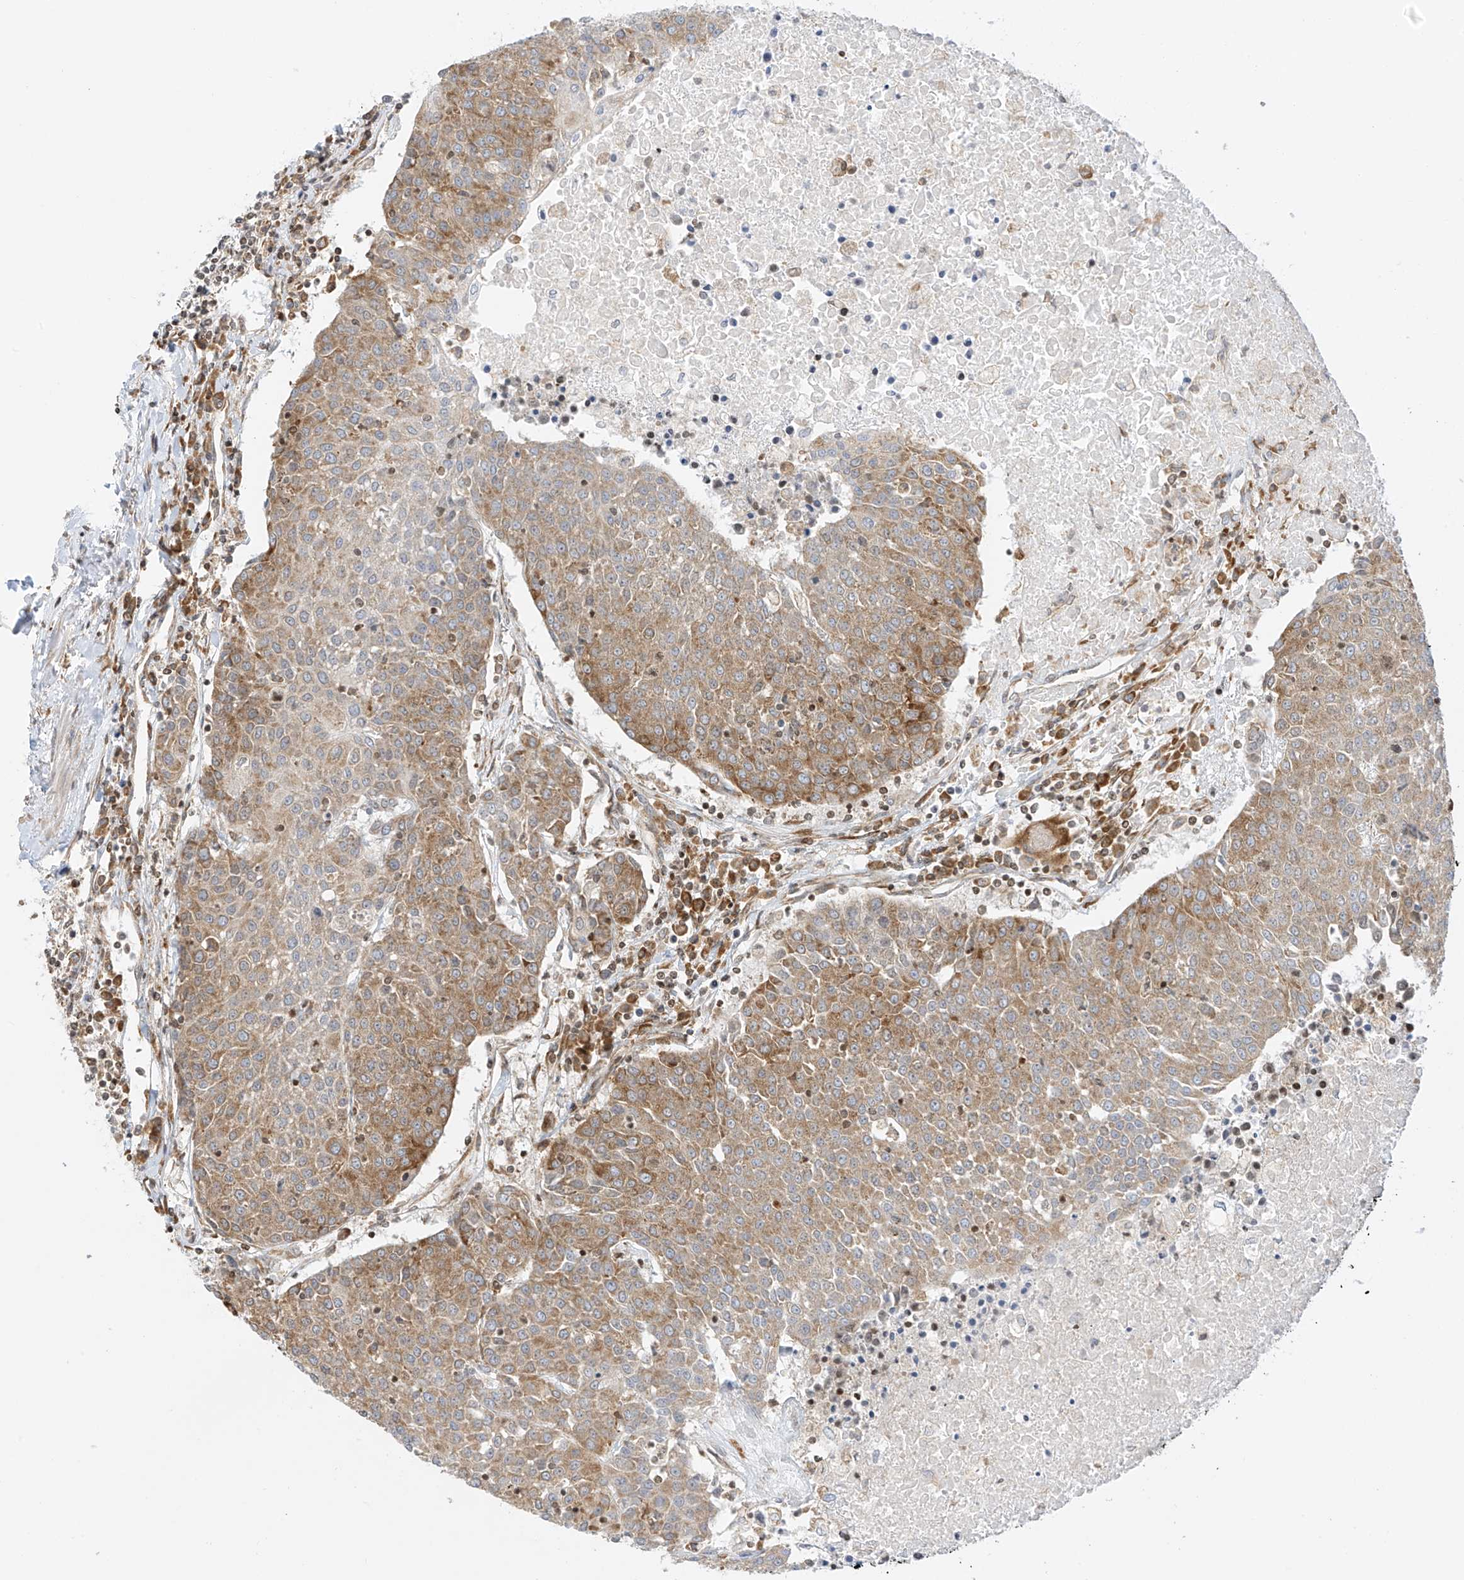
{"staining": {"intensity": "moderate", "quantity": ">75%", "location": "cytoplasmic/membranous"}, "tissue": "urothelial cancer", "cell_type": "Tumor cells", "image_type": "cancer", "snomed": [{"axis": "morphology", "description": "Urothelial carcinoma, High grade"}, {"axis": "topography", "description": "Urinary bladder"}], "caption": "Human urothelial cancer stained for a protein (brown) displays moderate cytoplasmic/membranous positive expression in about >75% of tumor cells.", "gene": "EDF1", "patient": {"sex": "female", "age": 85}}